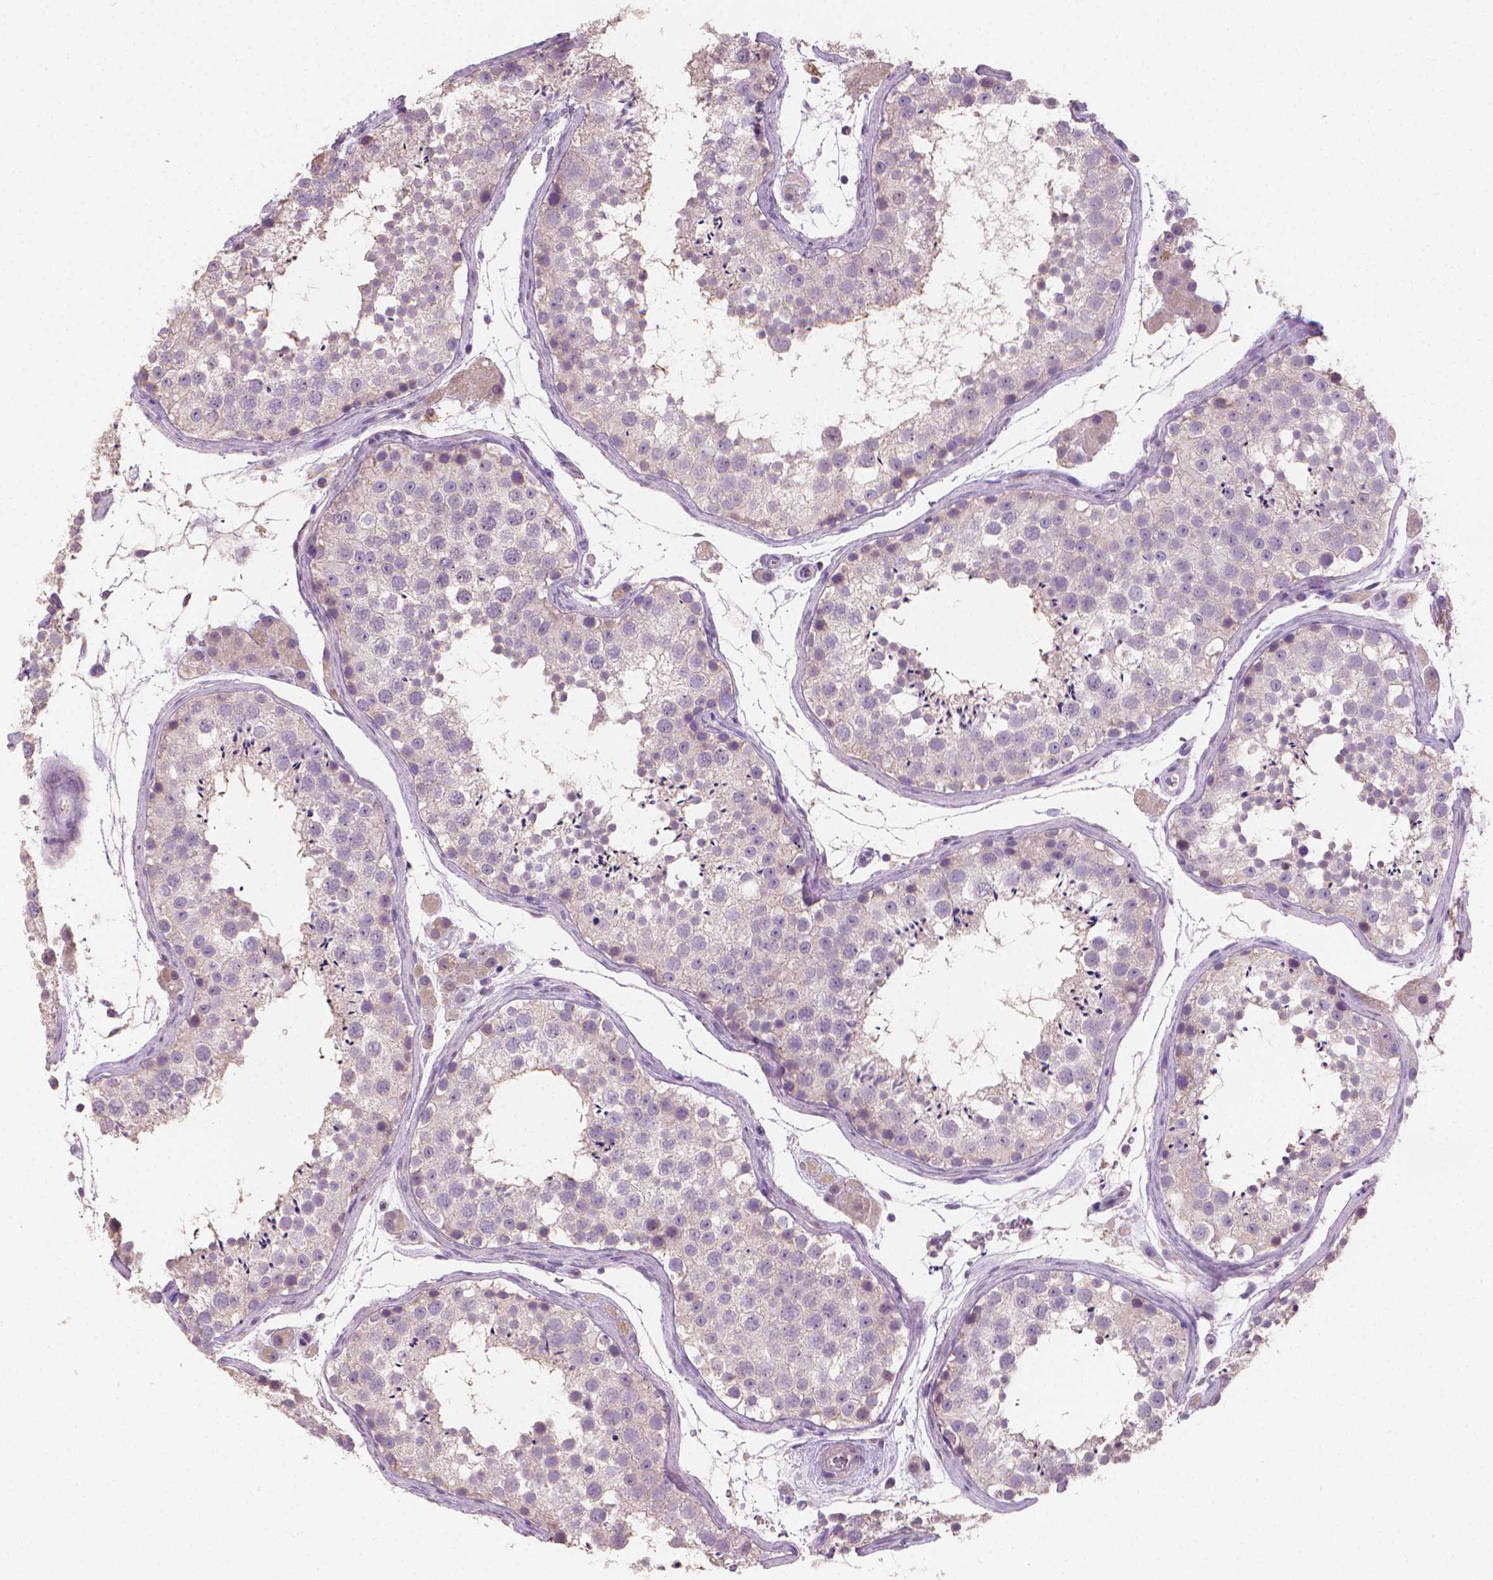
{"staining": {"intensity": "negative", "quantity": "none", "location": "none"}, "tissue": "testis", "cell_type": "Cells in seminiferous ducts", "image_type": "normal", "snomed": [{"axis": "morphology", "description": "Normal tissue, NOS"}, {"axis": "topography", "description": "Testis"}], "caption": "This is a image of immunohistochemistry (IHC) staining of normal testis, which shows no staining in cells in seminiferous ducts. (DAB (3,3'-diaminobenzidine) immunohistochemistry (IHC) with hematoxylin counter stain).", "gene": "CATIP", "patient": {"sex": "male", "age": 41}}